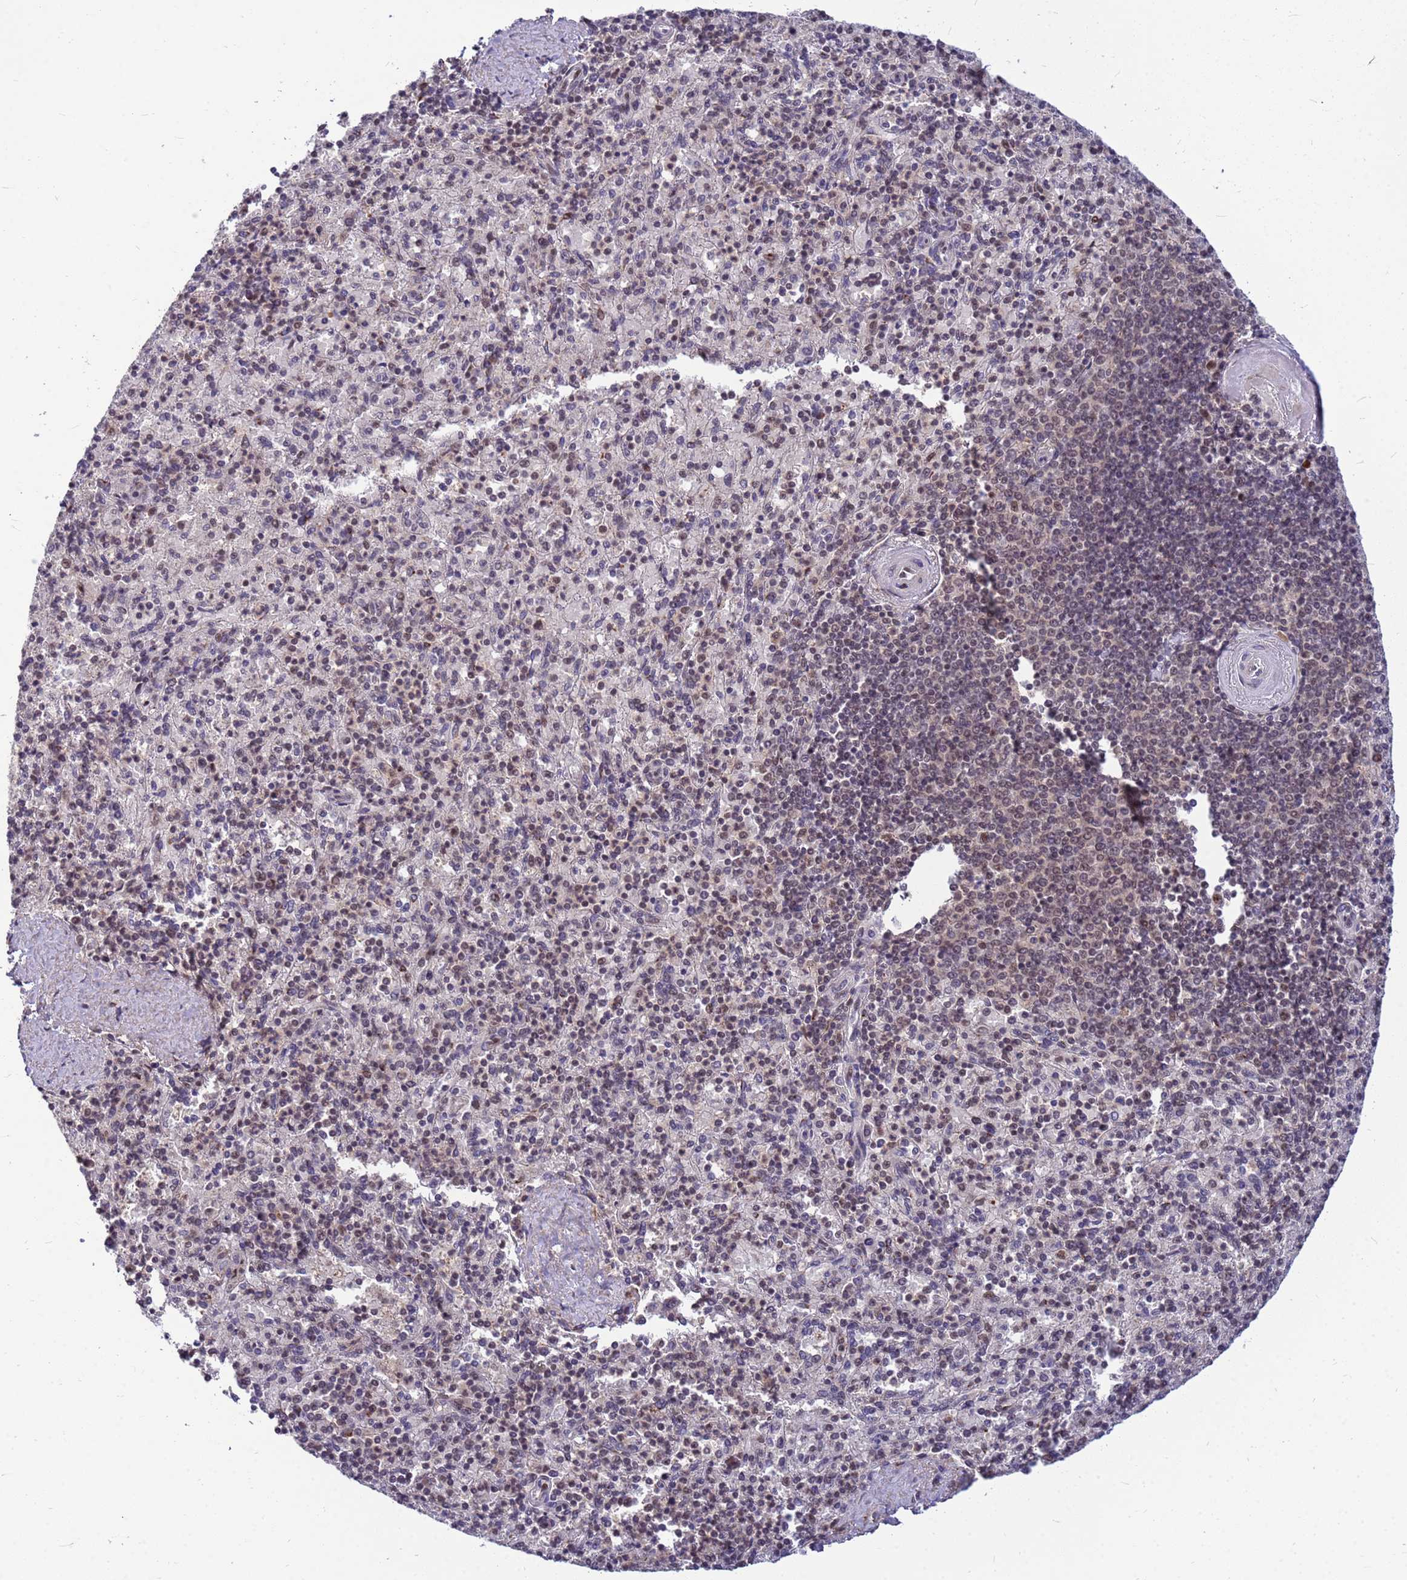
{"staining": {"intensity": "moderate", "quantity": "25%-75%", "location": "nuclear"}, "tissue": "spleen", "cell_type": "Cells in red pulp", "image_type": "normal", "snomed": [{"axis": "morphology", "description": "Normal tissue, NOS"}, {"axis": "topography", "description": "Spleen"}], "caption": "An immunohistochemistry histopathology image of benign tissue is shown. Protein staining in brown labels moderate nuclear positivity in spleen within cells in red pulp. Using DAB (3,3'-diaminobenzidine) (brown) and hematoxylin (blue) stains, captured at high magnification using brightfield microscopy.", "gene": "NCBP2", "patient": {"sex": "male", "age": 82}}